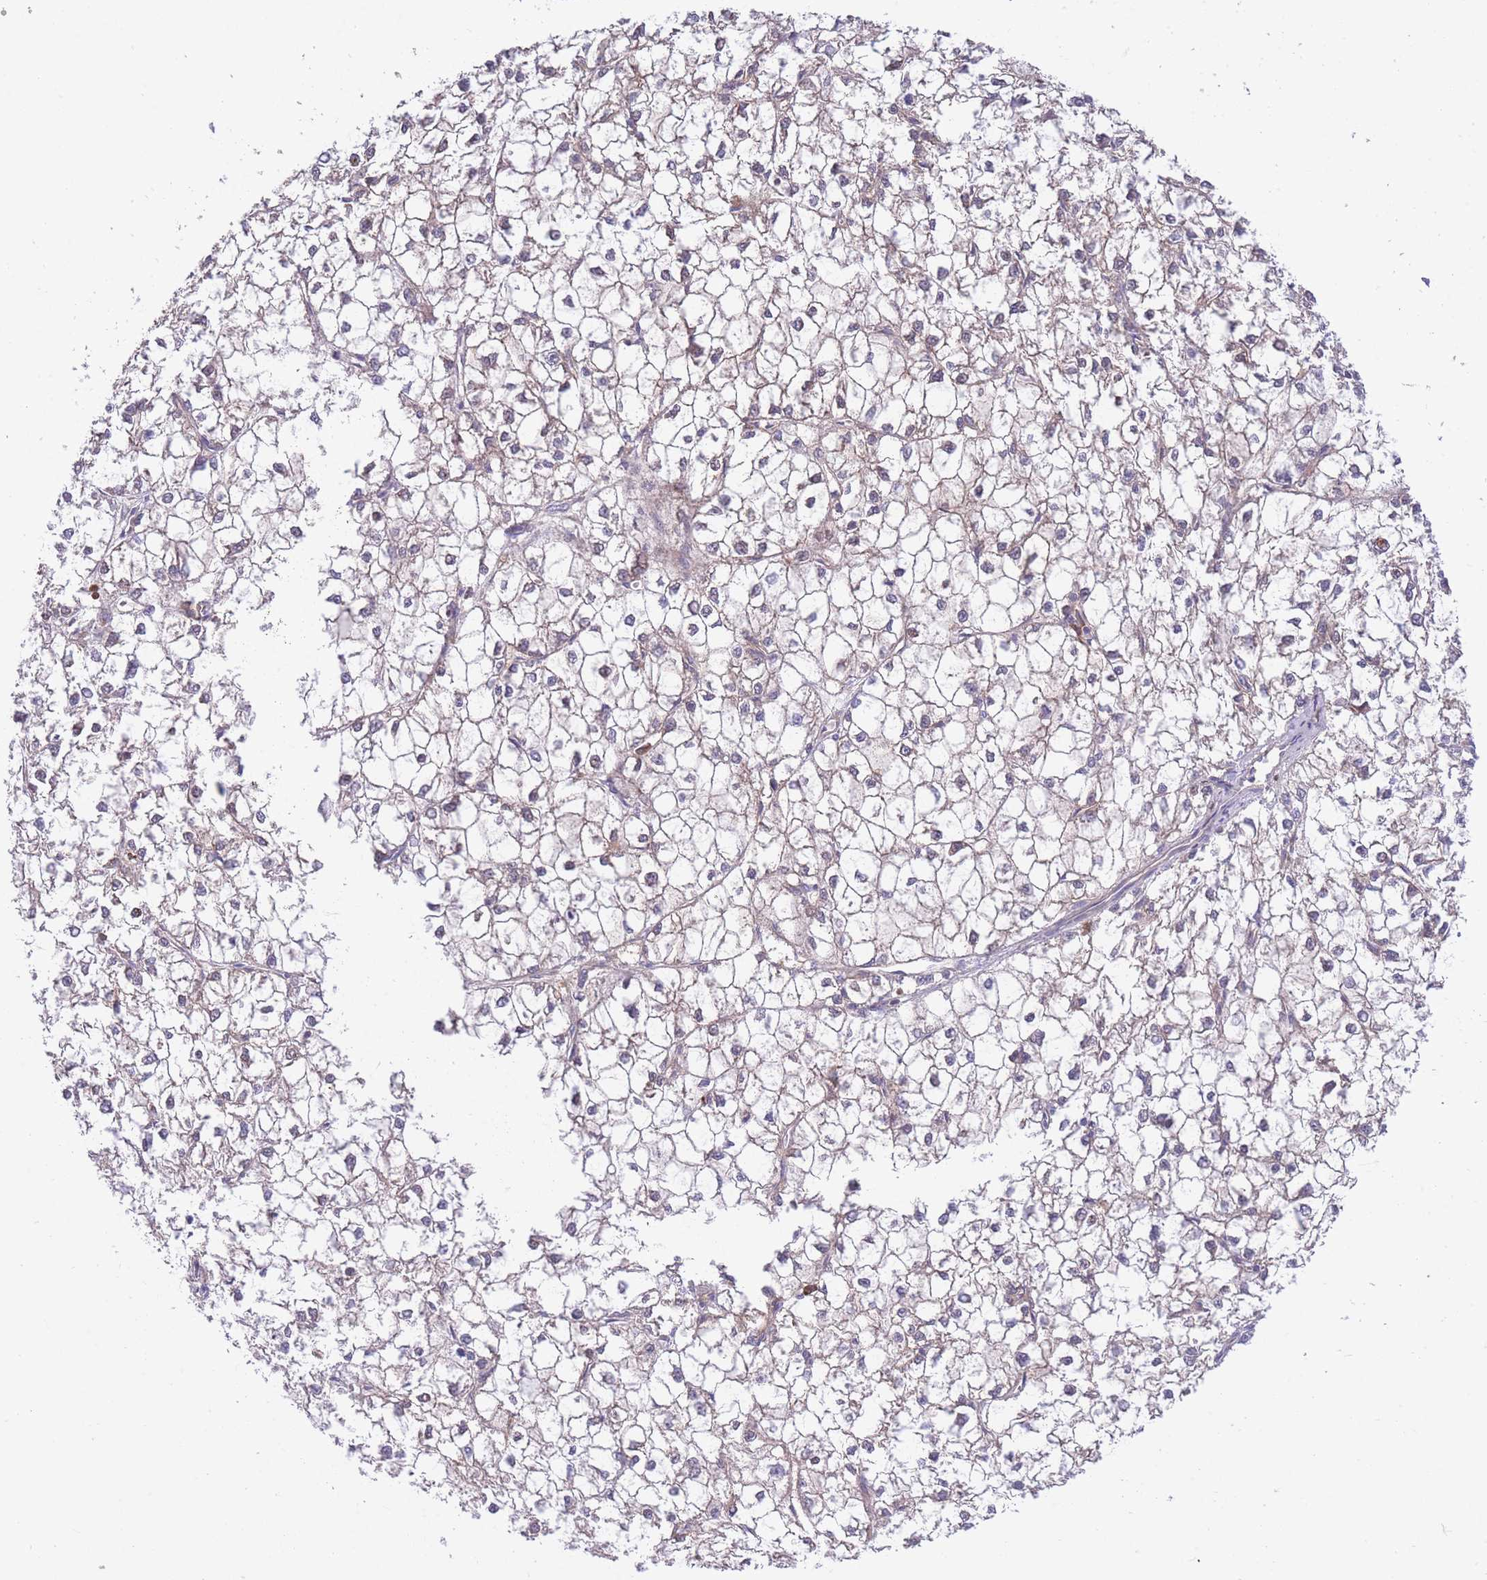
{"staining": {"intensity": "weak", "quantity": "25%-75%", "location": "cytoplasmic/membranous"}, "tissue": "liver cancer", "cell_type": "Tumor cells", "image_type": "cancer", "snomed": [{"axis": "morphology", "description": "Carcinoma, Hepatocellular, NOS"}, {"axis": "topography", "description": "Liver"}], "caption": "Liver cancer stained with DAB IHC displays low levels of weak cytoplasmic/membranous positivity in about 25%-75% of tumor cells. Nuclei are stained in blue.", "gene": "NAMPT", "patient": {"sex": "female", "age": 43}}